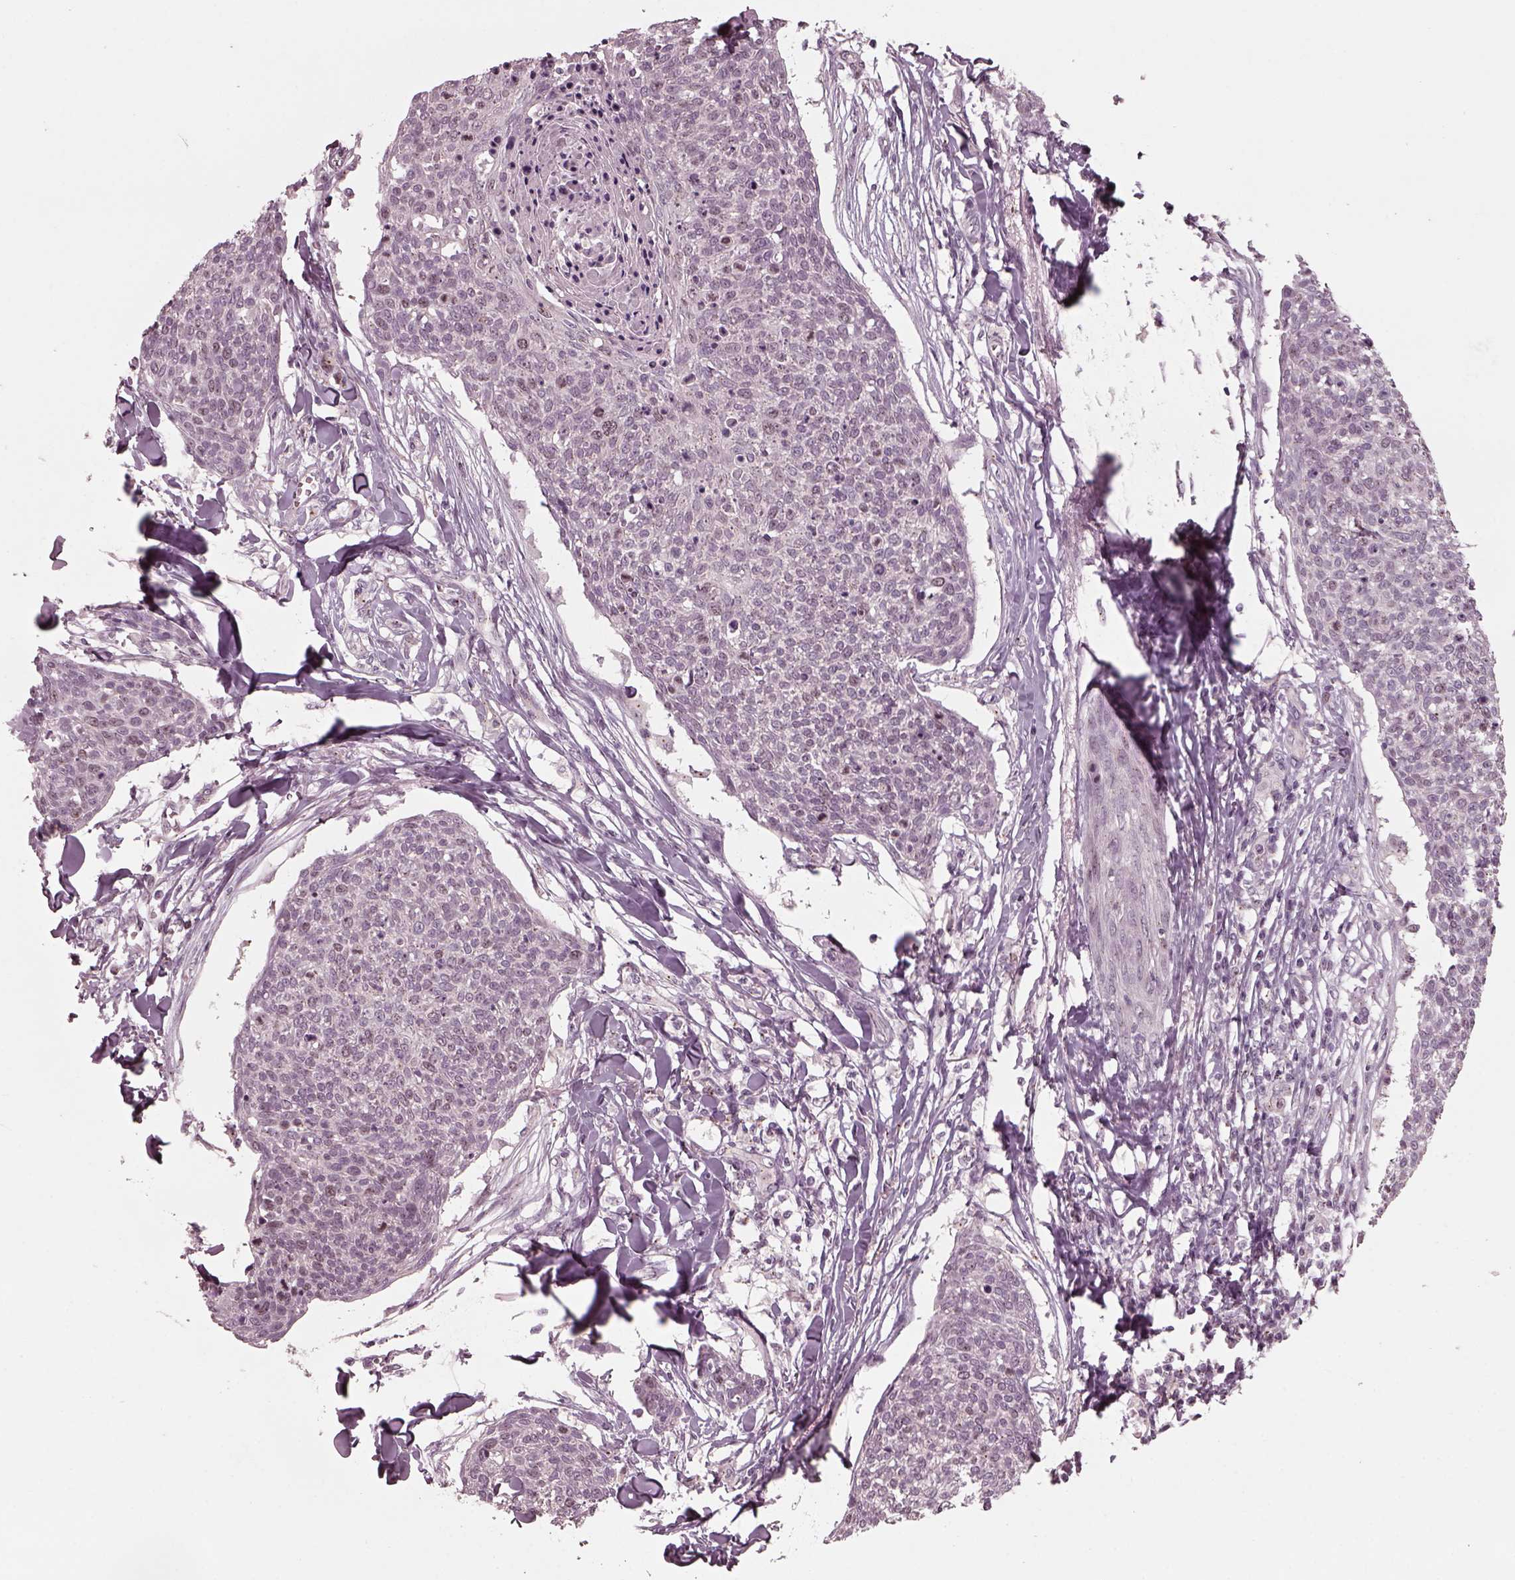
{"staining": {"intensity": "negative", "quantity": "none", "location": "none"}, "tissue": "skin cancer", "cell_type": "Tumor cells", "image_type": "cancer", "snomed": [{"axis": "morphology", "description": "Squamous cell carcinoma, NOS"}, {"axis": "topography", "description": "Skin"}, {"axis": "topography", "description": "Vulva"}], "caption": "Immunohistochemistry (IHC) of skin squamous cell carcinoma reveals no positivity in tumor cells.", "gene": "SAXO1", "patient": {"sex": "female", "age": 75}}